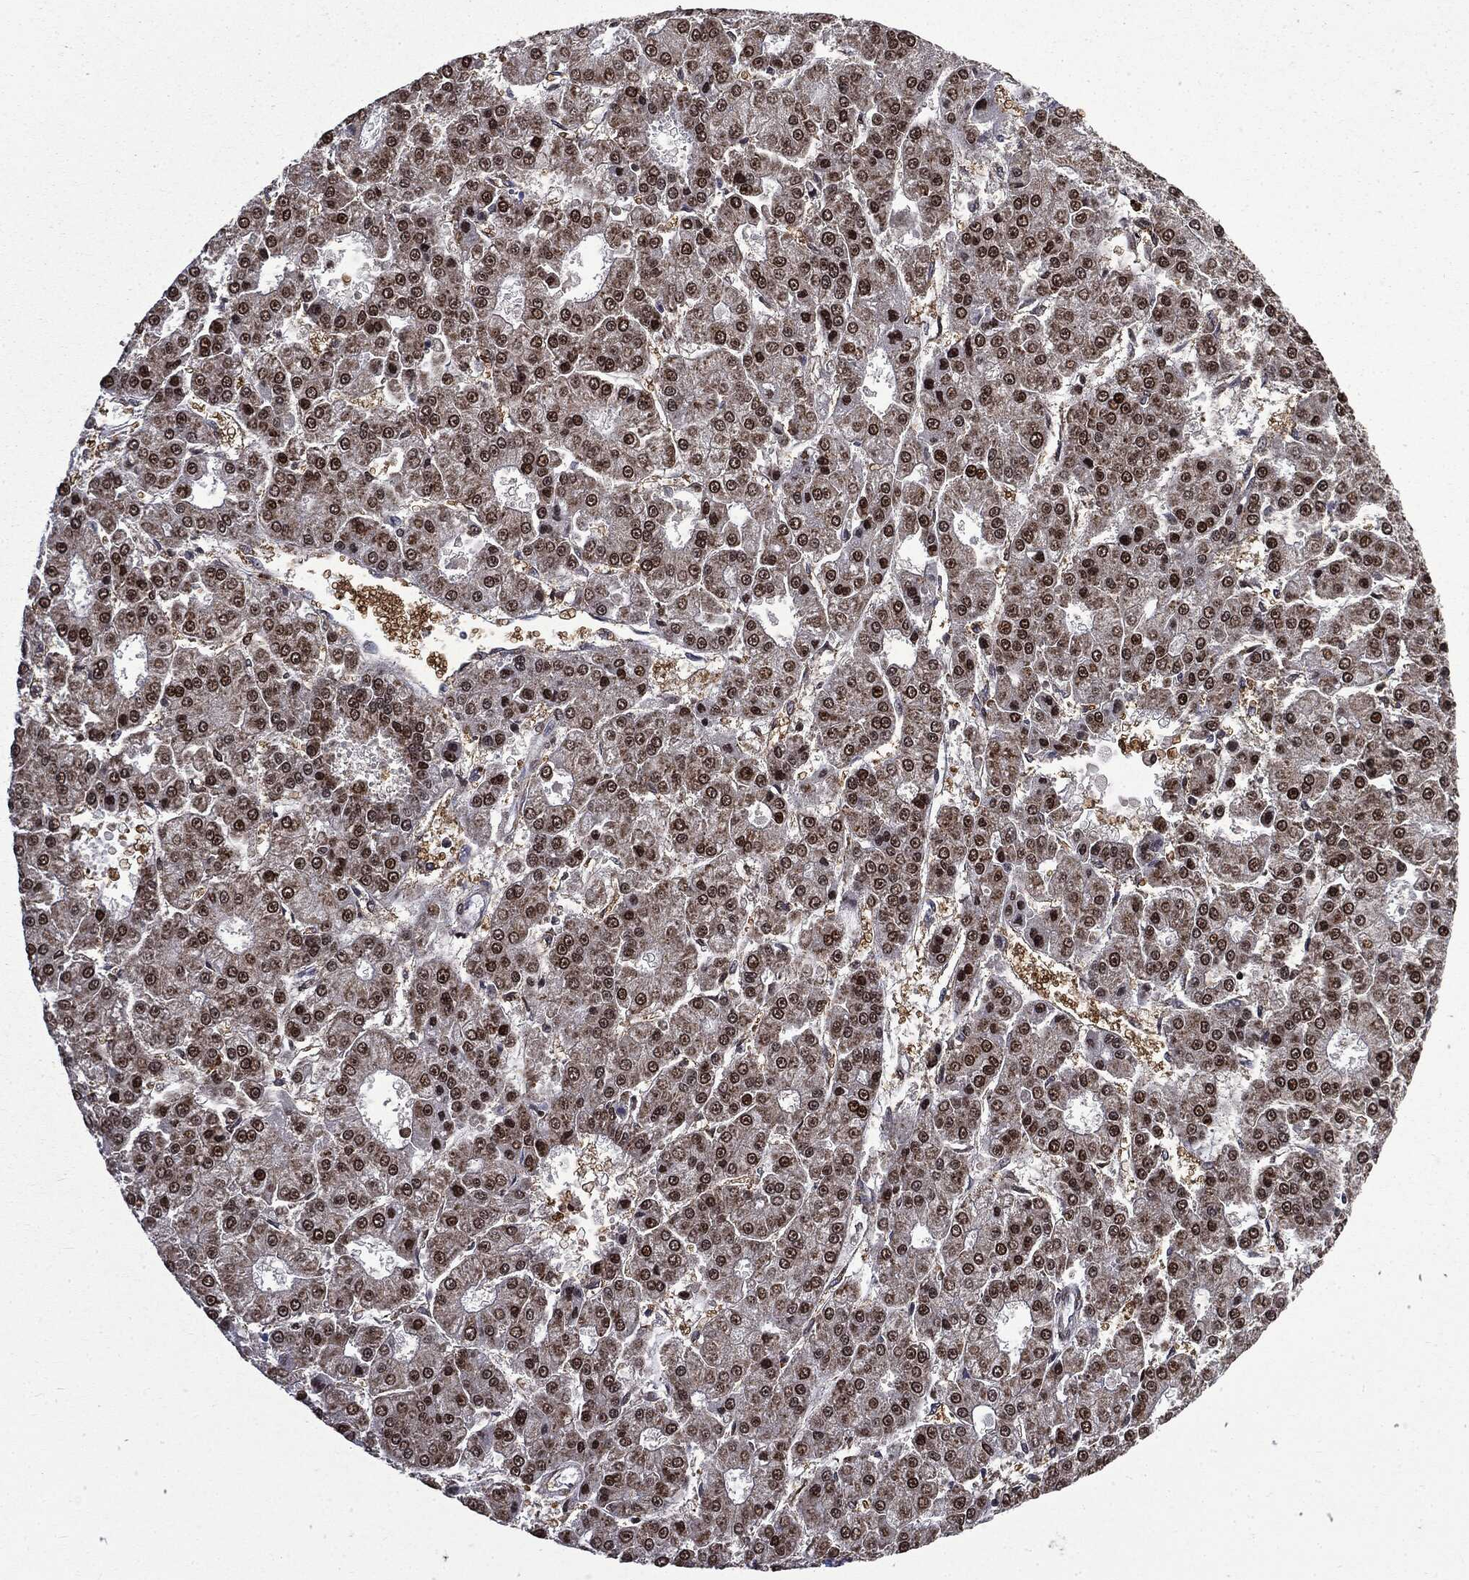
{"staining": {"intensity": "moderate", "quantity": ">75%", "location": "cytoplasmic/membranous,nuclear"}, "tissue": "liver cancer", "cell_type": "Tumor cells", "image_type": "cancer", "snomed": [{"axis": "morphology", "description": "Carcinoma, Hepatocellular, NOS"}, {"axis": "topography", "description": "Liver"}], "caption": "About >75% of tumor cells in liver cancer (hepatocellular carcinoma) show moderate cytoplasmic/membranous and nuclear protein staining as visualized by brown immunohistochemical staining.", "gene": "GPI", "patient": {"sex": "male", "age": 70}}